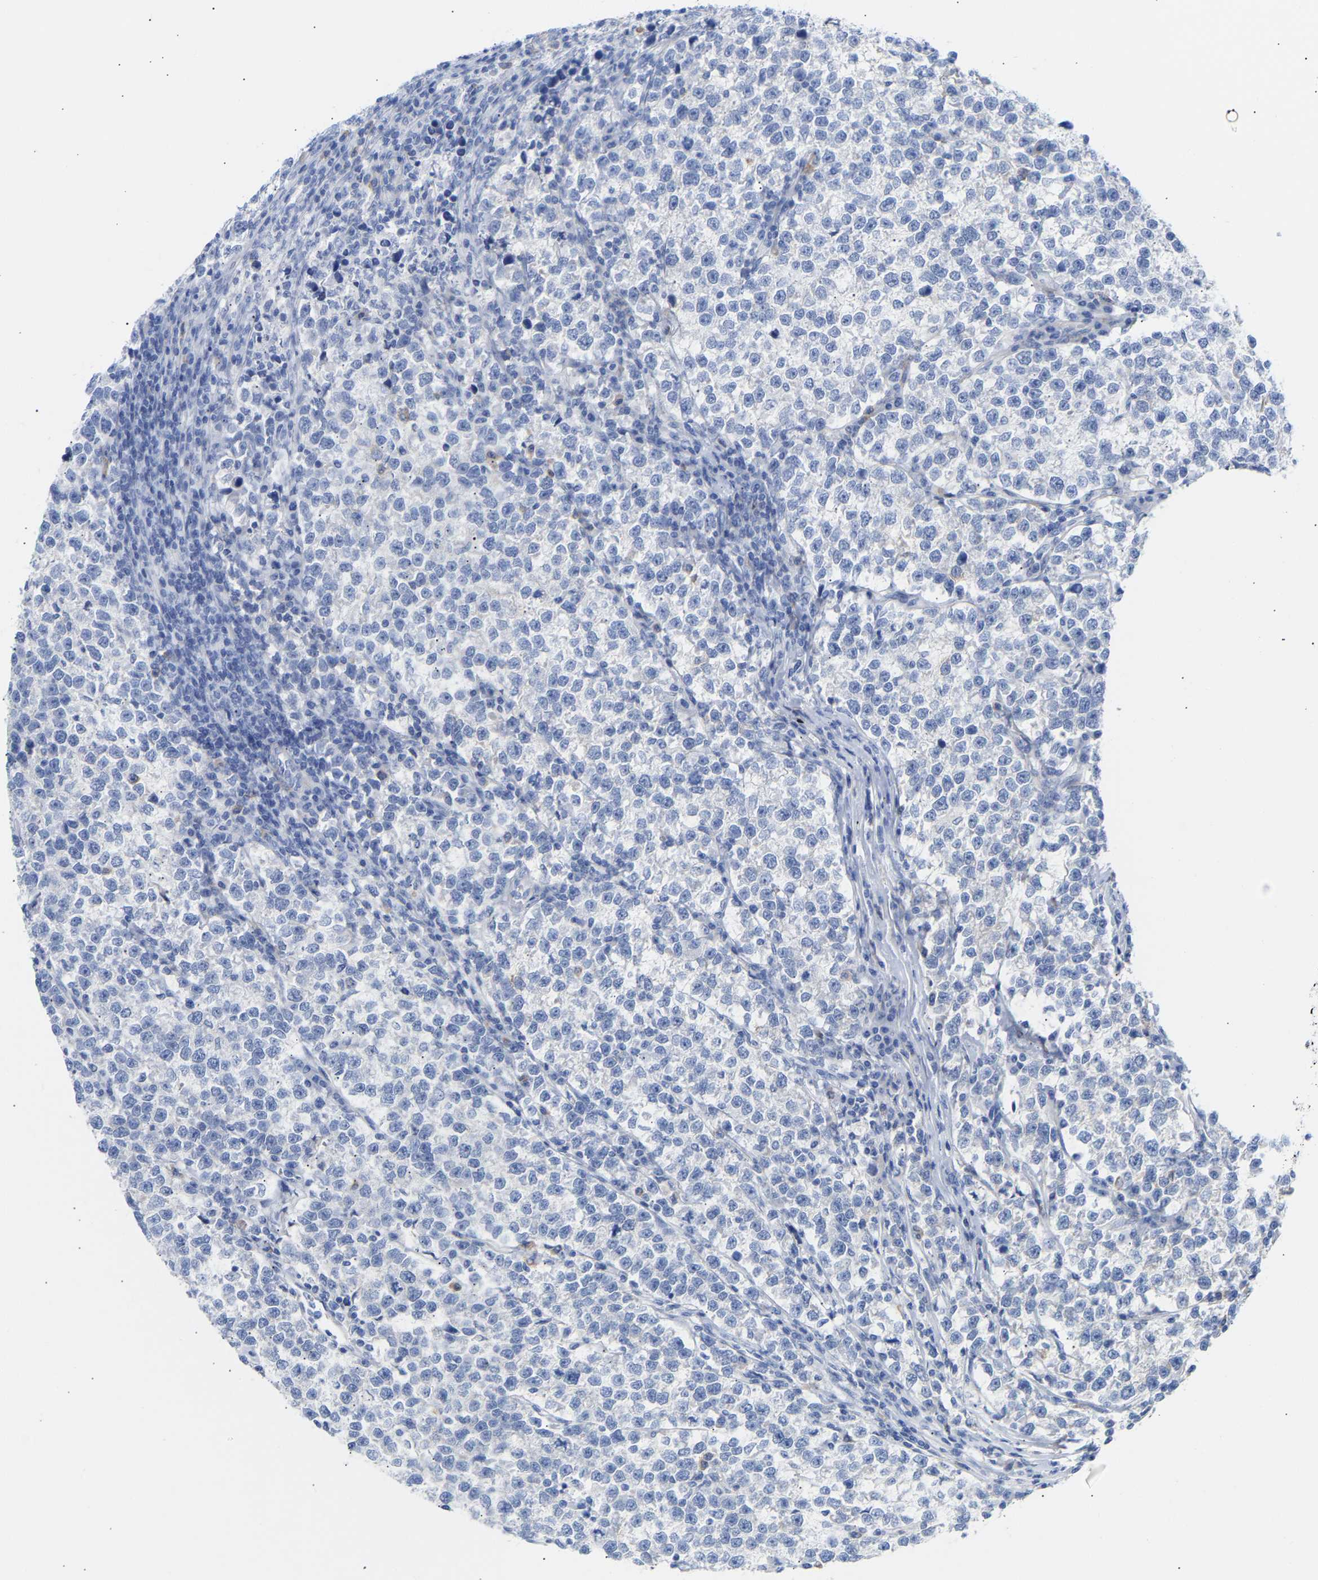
{"staining": {"intensity": "negative", "quantity": "none", "location": "none"}, "tissue": "testis cancer", "cell_type": "Tumor cells", "image_type": "cancer", "snomed": [{"axis": "morphology", "description": "Normal tissue, NOS"}, {"axis": "morphology", "description": "Seminoma, NOS"}, {"axis": "topography", "description": "Testis"}], "caption": "A histopathology image of human testis seminoma is negative for staining in tumor cells.", "gene": "AMPH", "patient": {"sex": "male", "age": 43}}